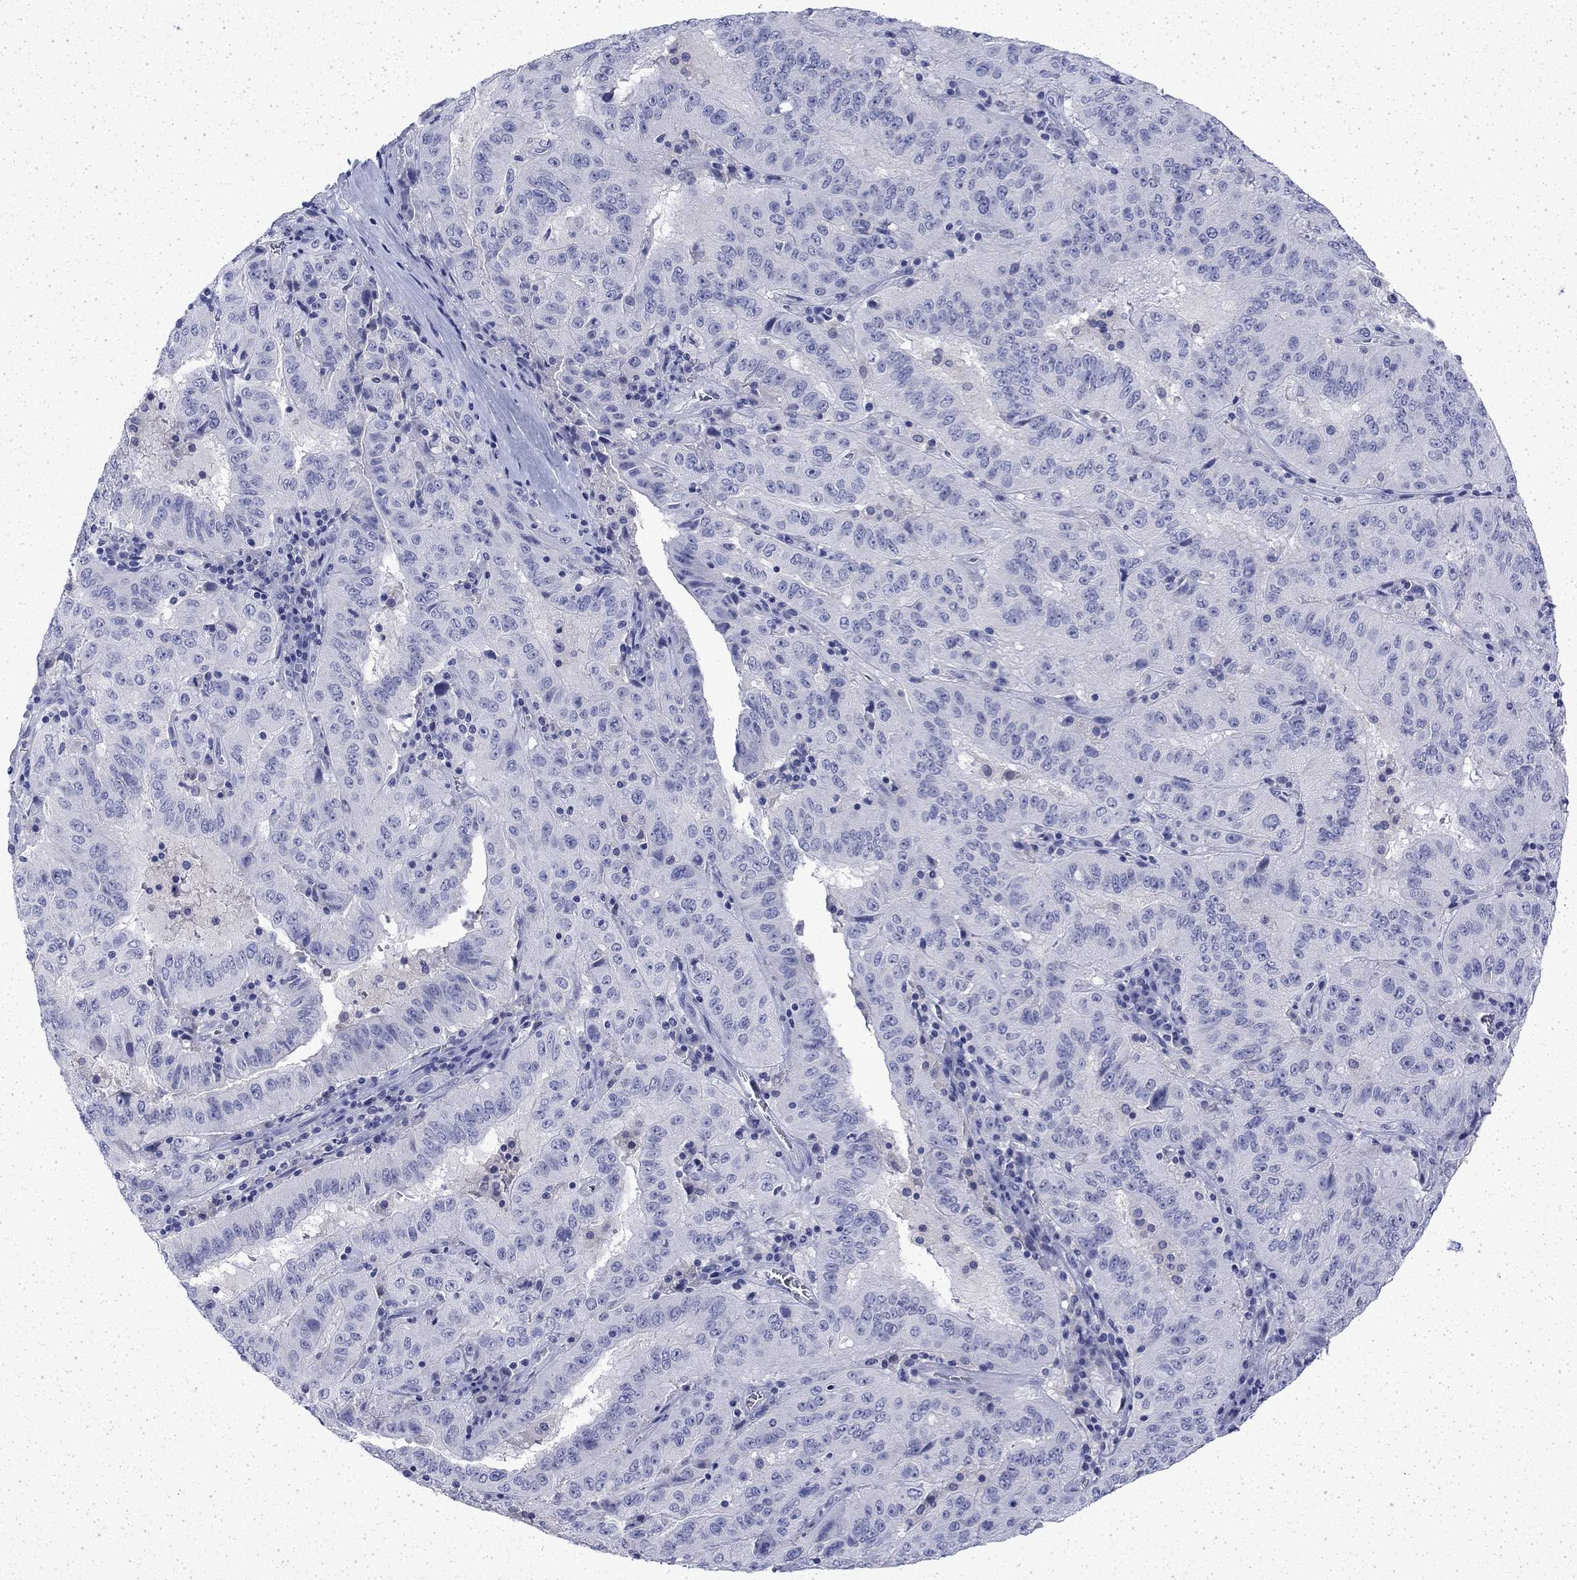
{"staining": {"intensity": "negative", "quantity": "none", "location": "none"}, "tissue": "pancreatic cancer", "cell_type": "Tumor cells", "image_type": "cancer", "snomed": [{"axis": "morphology", "description": "Adenocarcinoma, NOS"}, {"axis": "topography", "description": "Pancreas"}], "caption": "IHC of human pancreatic cancer (adenocarcinoma) reveals no expression in tumor cells. (Immunohistochemistry, brightfield microscopy, high magnification).", "gene": "ENPP6", "patient": {"sex": "male", "age": 63}}